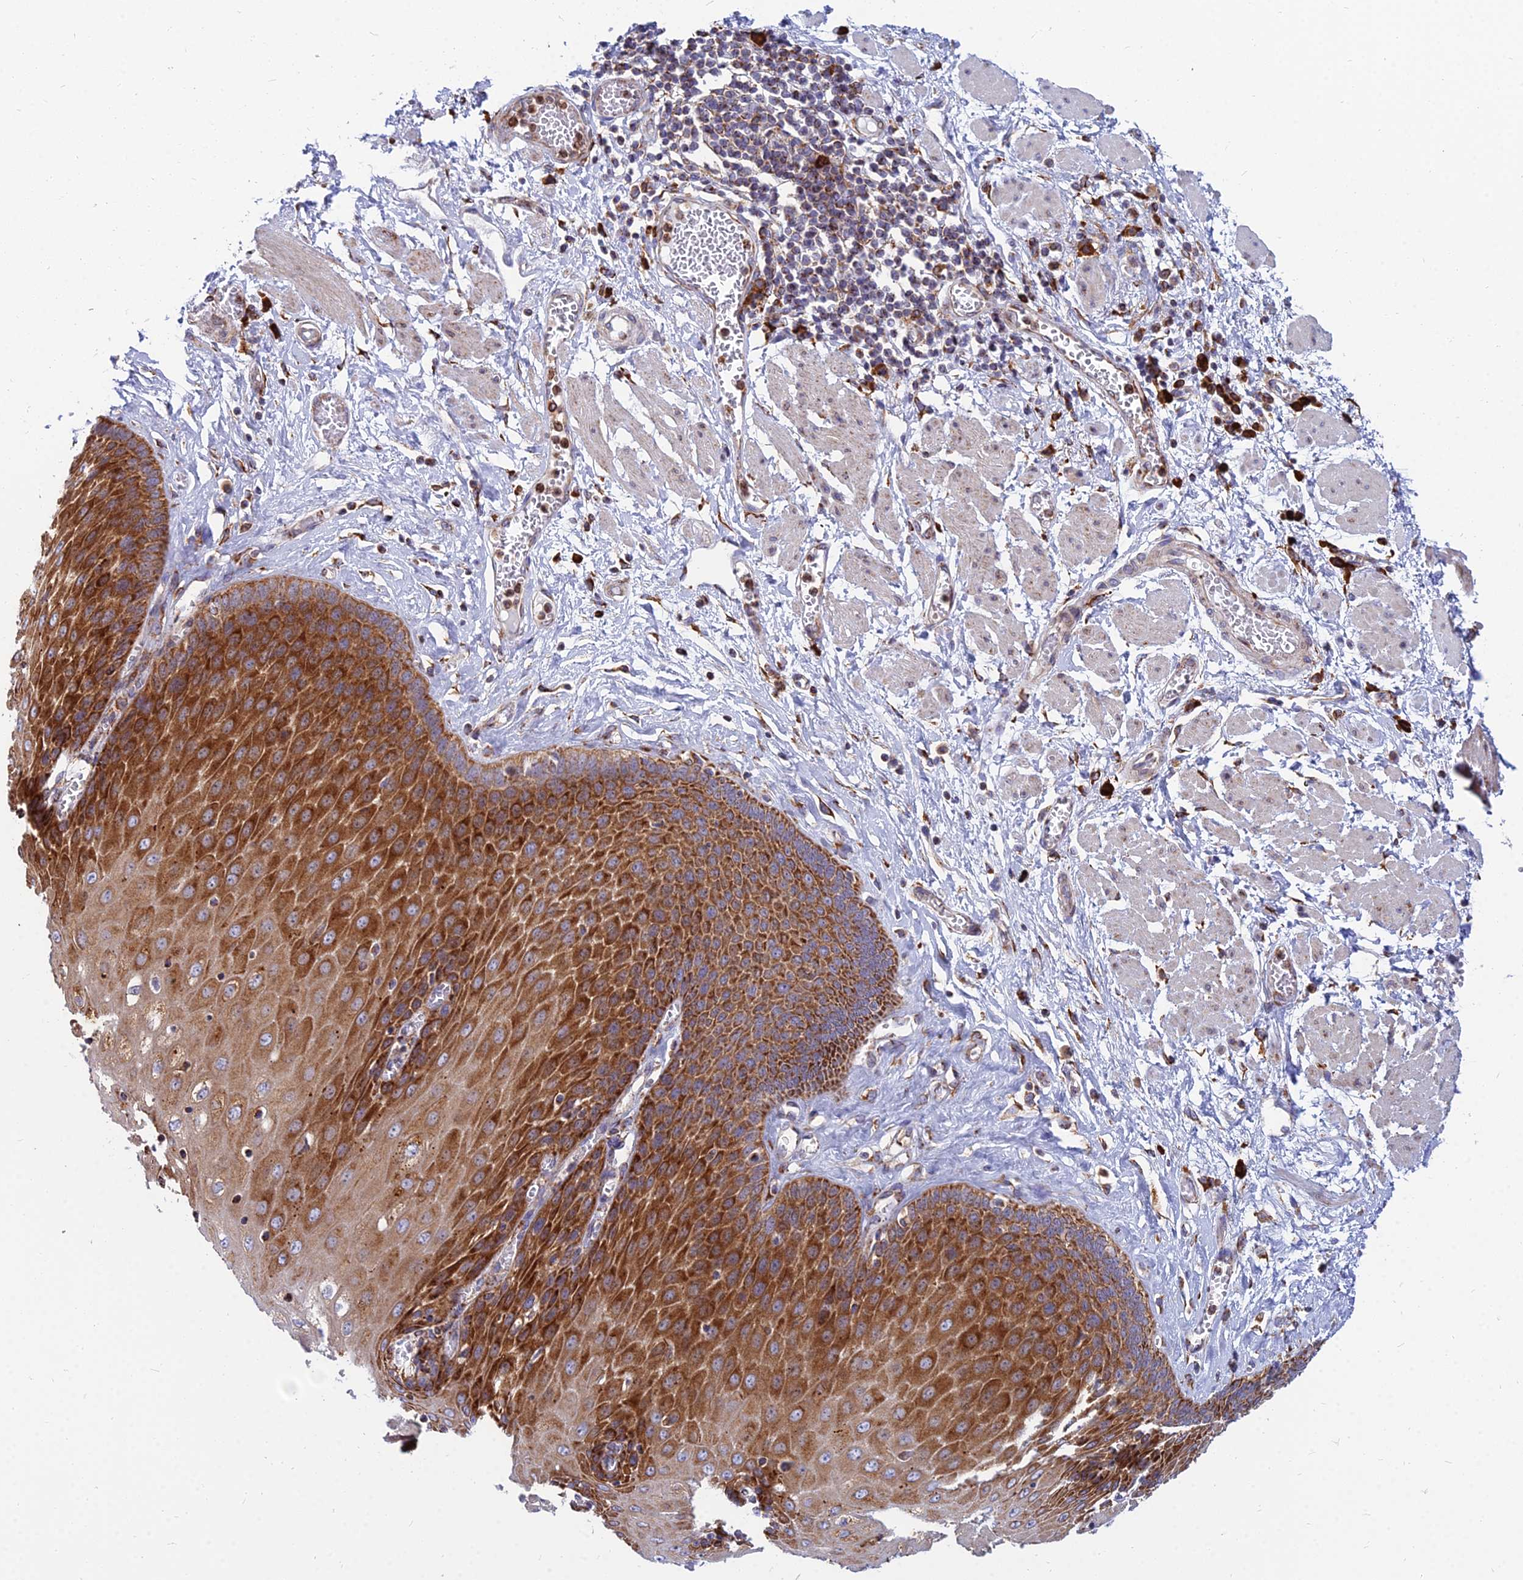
{"staining": {"intensity": "strong", "quantity": ">75%", "location": "cytoplasmic/membranous"}, "tissue": "esophagus", "cell_type": "Squamous epithelial cells", "image_type": "normal", "snomed": [{"axis": "morphology", "description": "Normal tissue, NOS"}, {"axis": "topography", "description": "Esophagus"}], "caption": "Immunohistochemistry (DAB (3,3'-diaminobenzidine)) staining of benign human esophagus exhibits strong cytoplasmic/membranous protein staining in about >75% of squamous epithelial cells. (brown staining indicates protein expression, while blue staining denotes nuclei).", "gene": "CCT6A", "patient": {"sex": "male", "age": 60}}